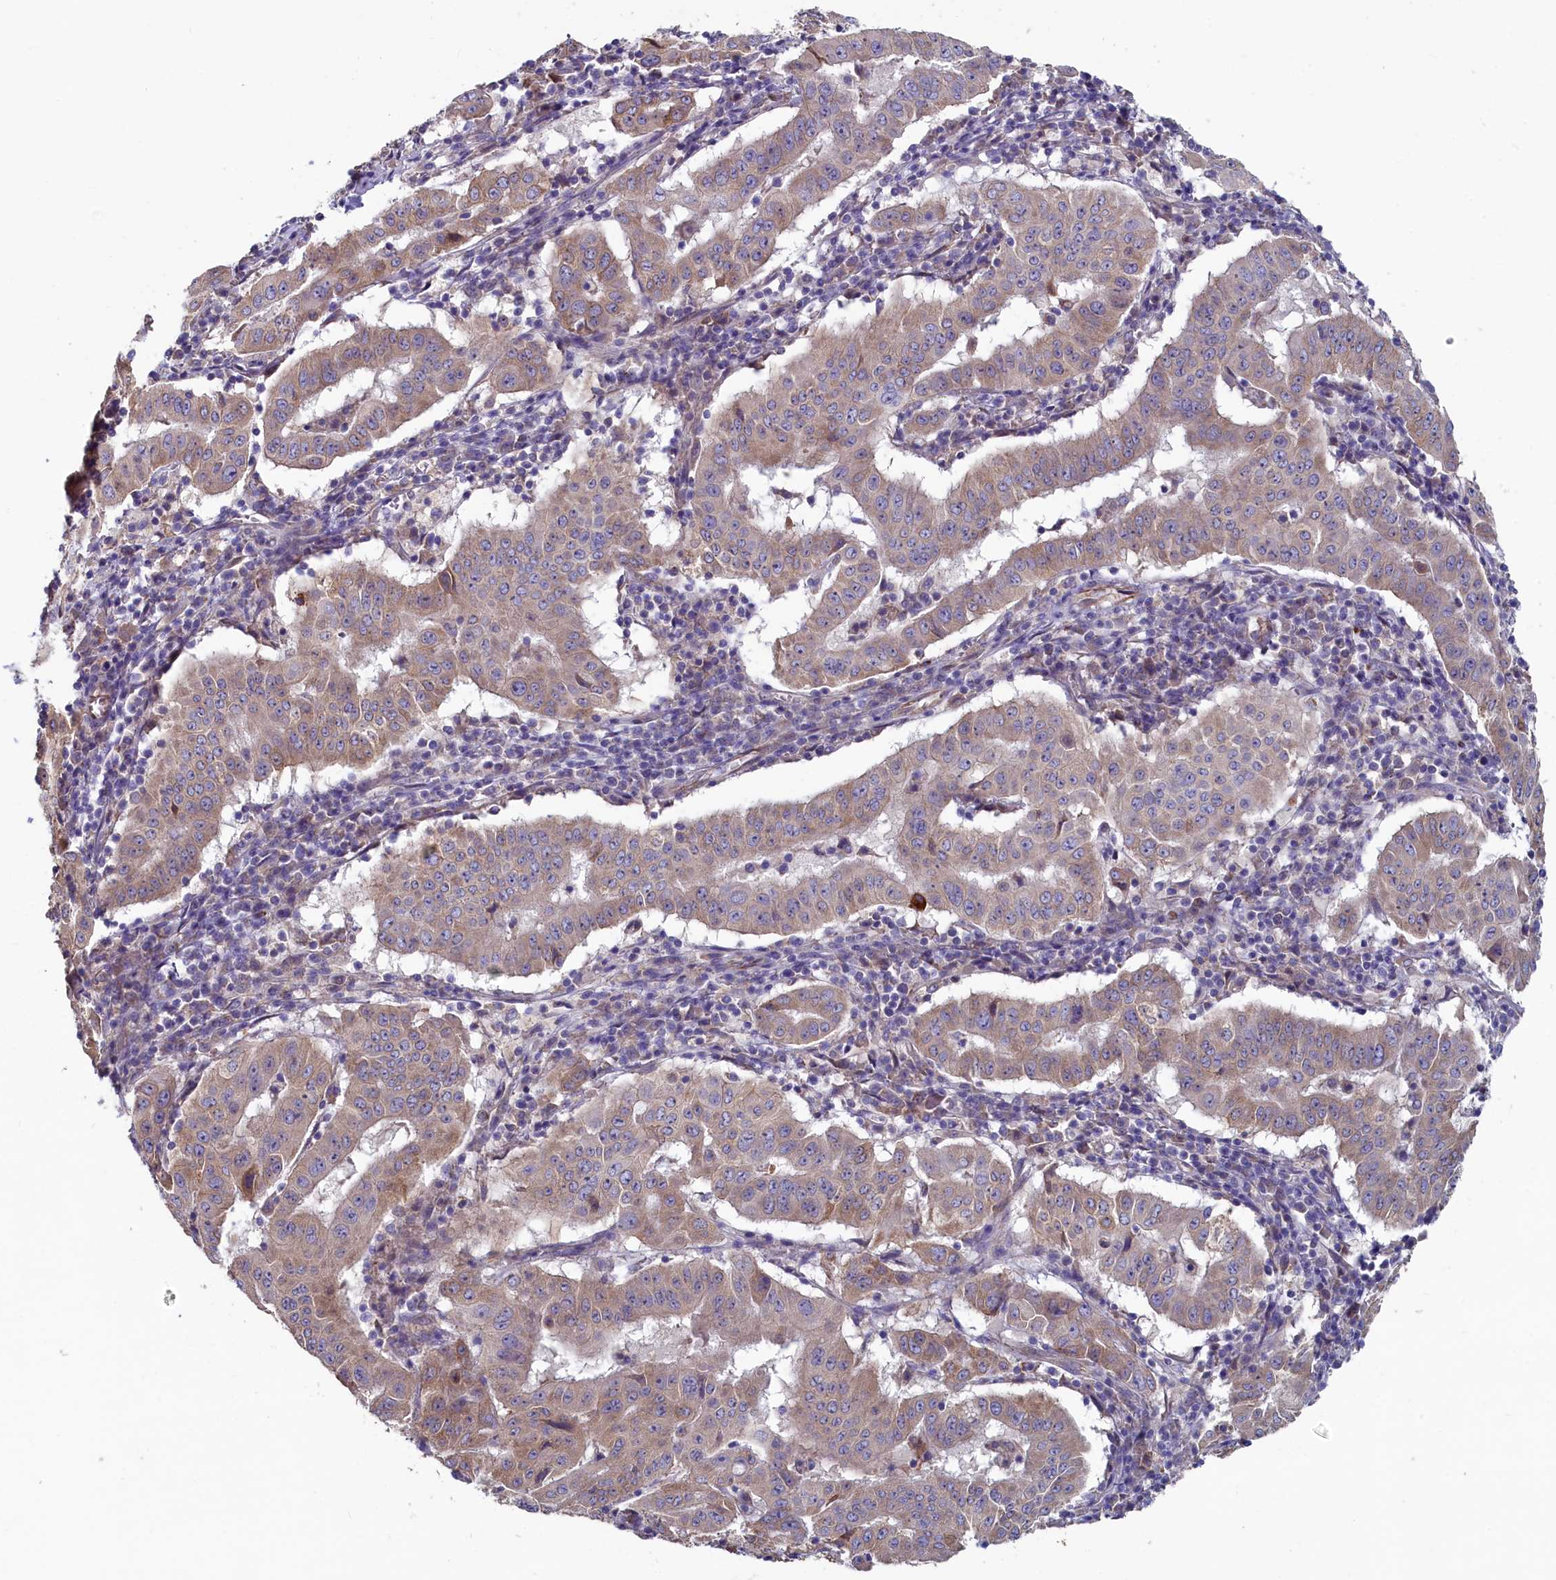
{"staining": {"intensity": "moderate", "quantity": "25%-75%", "location": "cytoplasmic/membranous"}, "tissue": "pancreatic cancer", "cell_type": "Tumor cells", "image_type": "cancer", "snomed": [{"axis": "morphology", "description": "Adenocarcinoma, NOS"}, {"axis": "topography", "description": "Pancreas"}], "caption": "Immunohistochemistry of human pancreatic adenocarcinoma reveals medium levels of moderate cytoplasmic/membranous positivity in approximately 25%-75% of tumor cells. (brown staining indicates protein expression, while blue staining denotes nuclei).", "gene": "SPATA2L", "patient": {"sex": "male", "age": 63}}